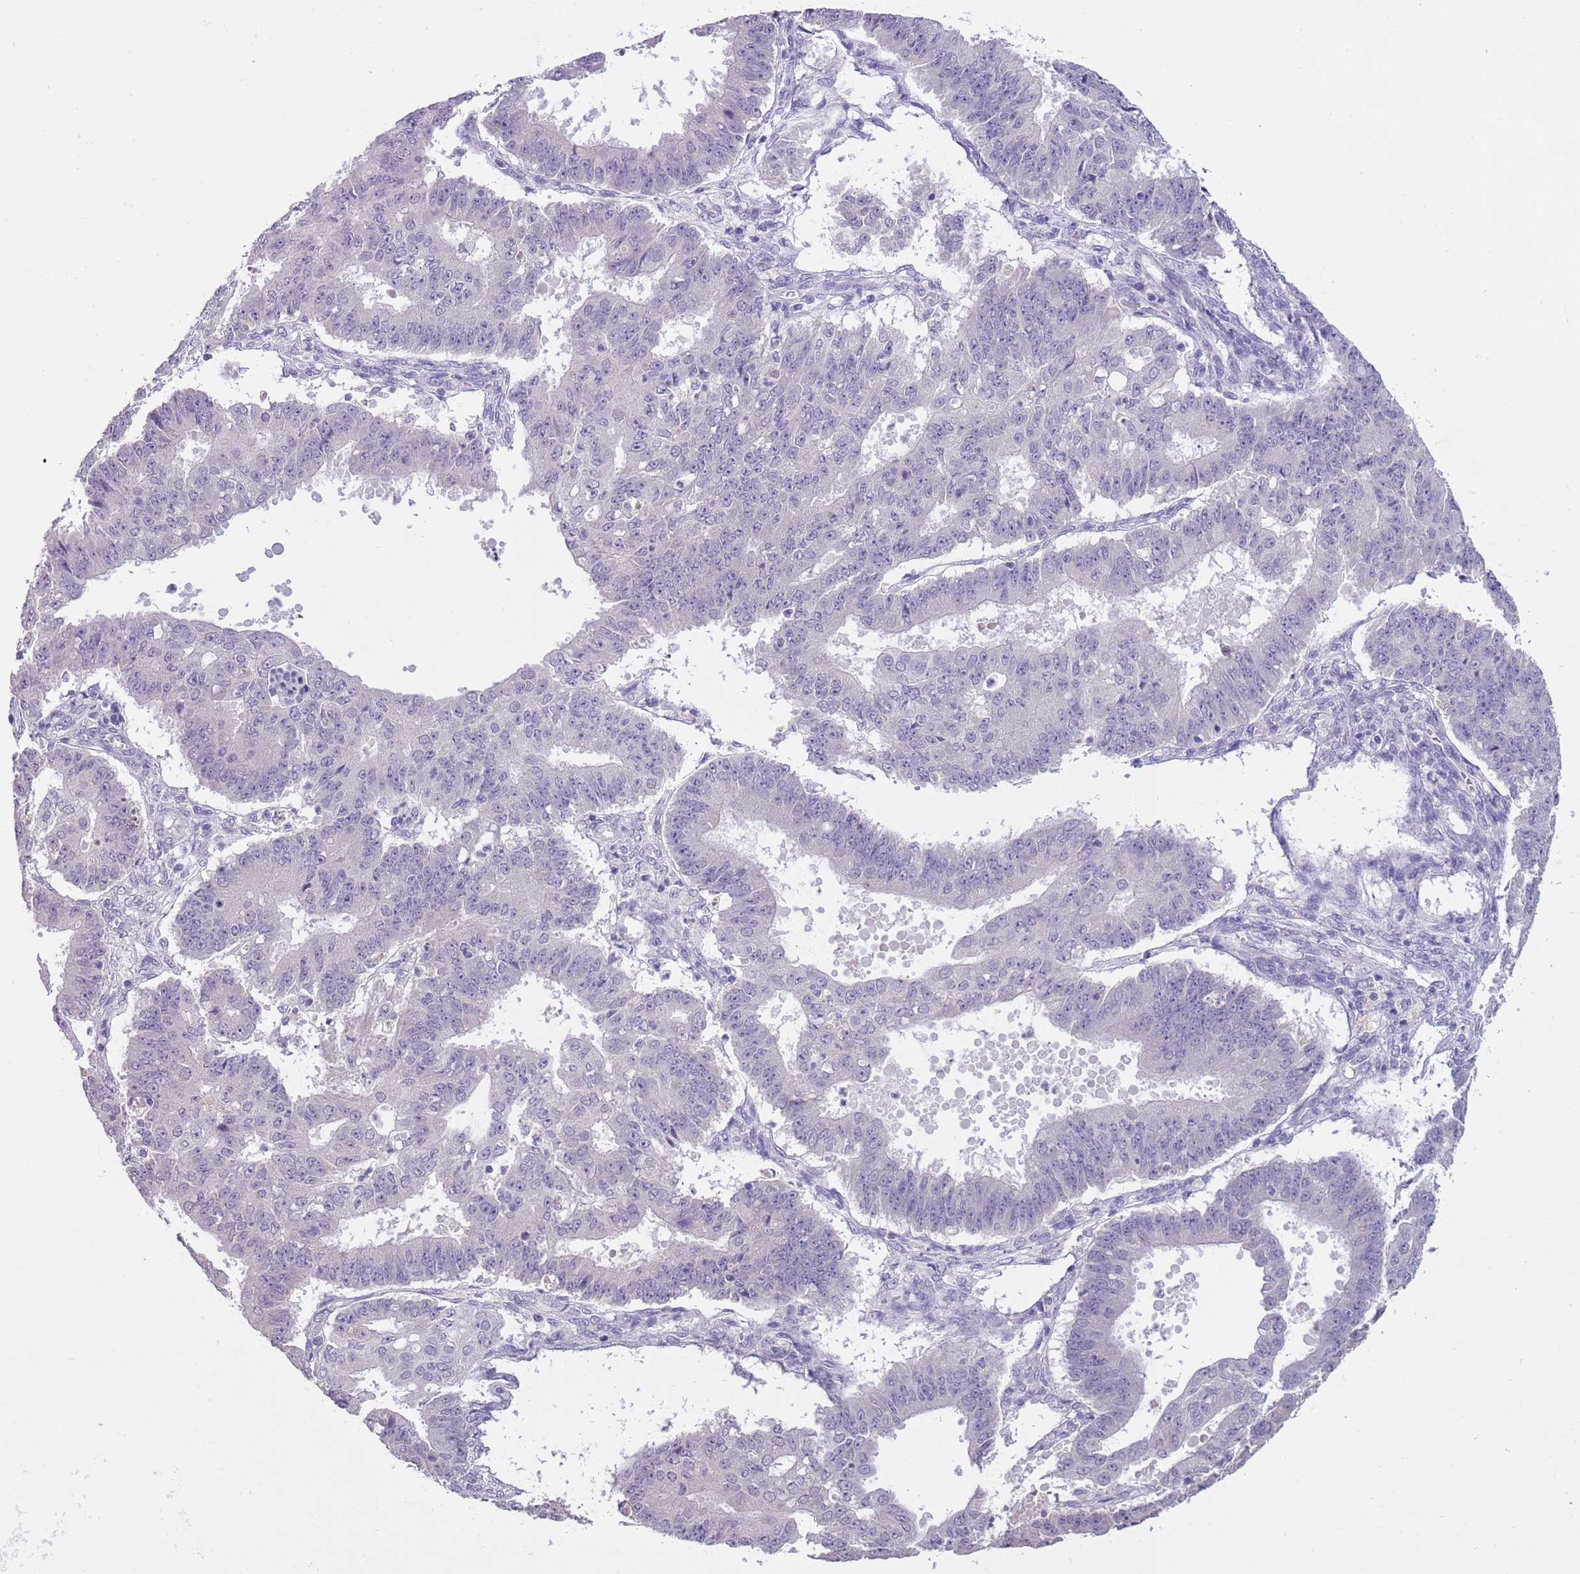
{"staining": {"intensity": "negative", "quantity": "none", "location": "none"}, "tissue": "ovarian cancer", "cell_type": "Tumor cells", "image_type": "cancer", "snomed": [{"axis": "morphology", "description": "Carcinoma, endometroid"}, {"axis": "topography", "description": "Appendix"}, {"axis": "topography", "description": "Ovary"}], "caption": "This image is of ovarian cancer stained with IHC to label a protein in brown with the nuclei are counter-stained blue. There is no staining in tumor cells. (DAB IHC with hematoxylin counter stain).", "gene": "SLC35E3", "patient": {"sex": "female", "age": 42}}